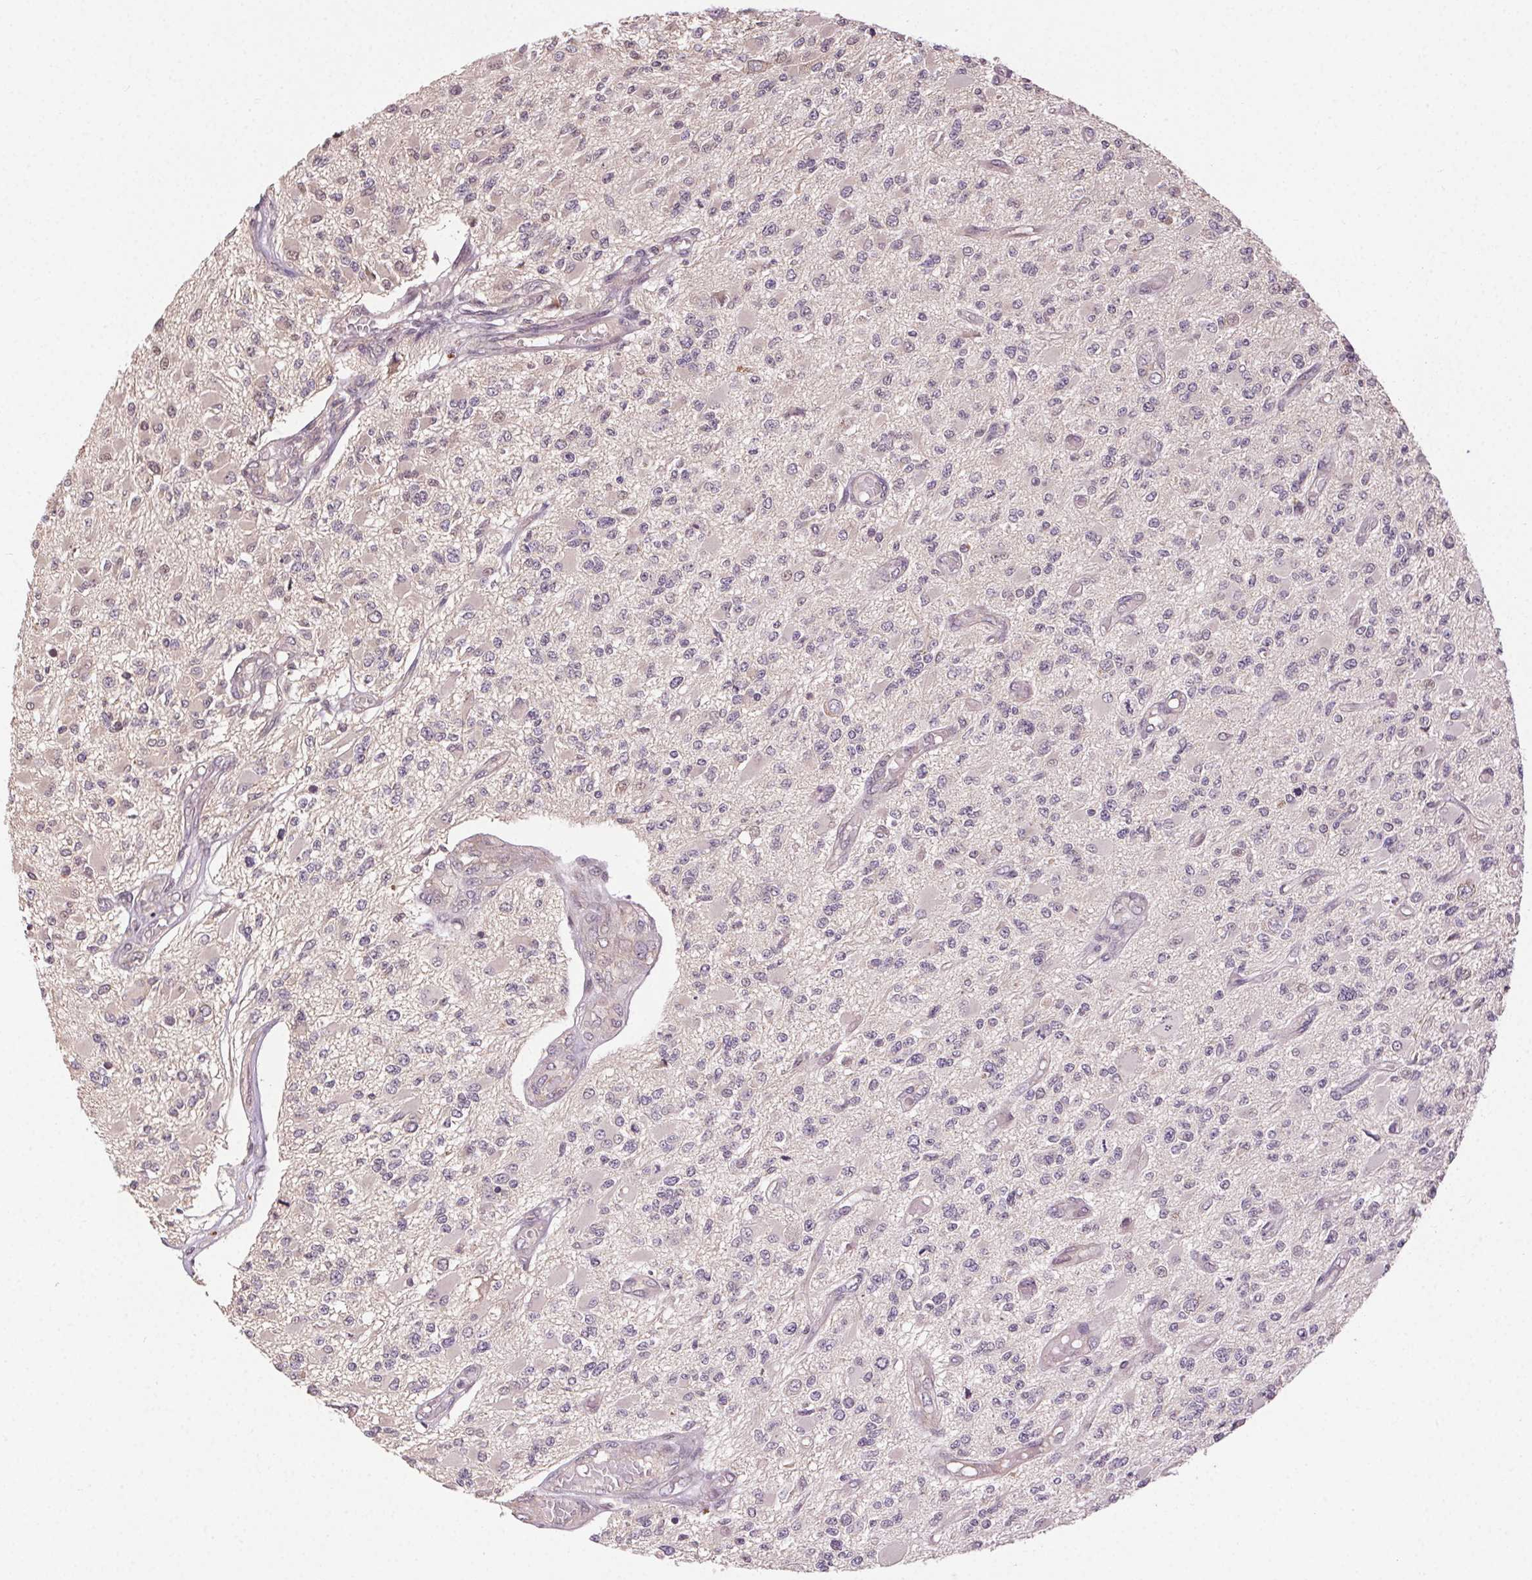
{"staining": {"intensity": "negative", "quantity": "none", "location": "none"}, "tissue": "glioma", "cell_type": "Tumor cells", "image_type": "cancer", "snomed": [{"axis": "morphology", "description": "Glioma, malignant, High grade"}, {"axis": "topography", "description": "Brain"}], "caption": "Immunohistochemistry (IHC) of glioma exhibits no positivity in tumor cells.", "gene": "ATP1B3", "patient": {"sex": "female", "age": 63}}